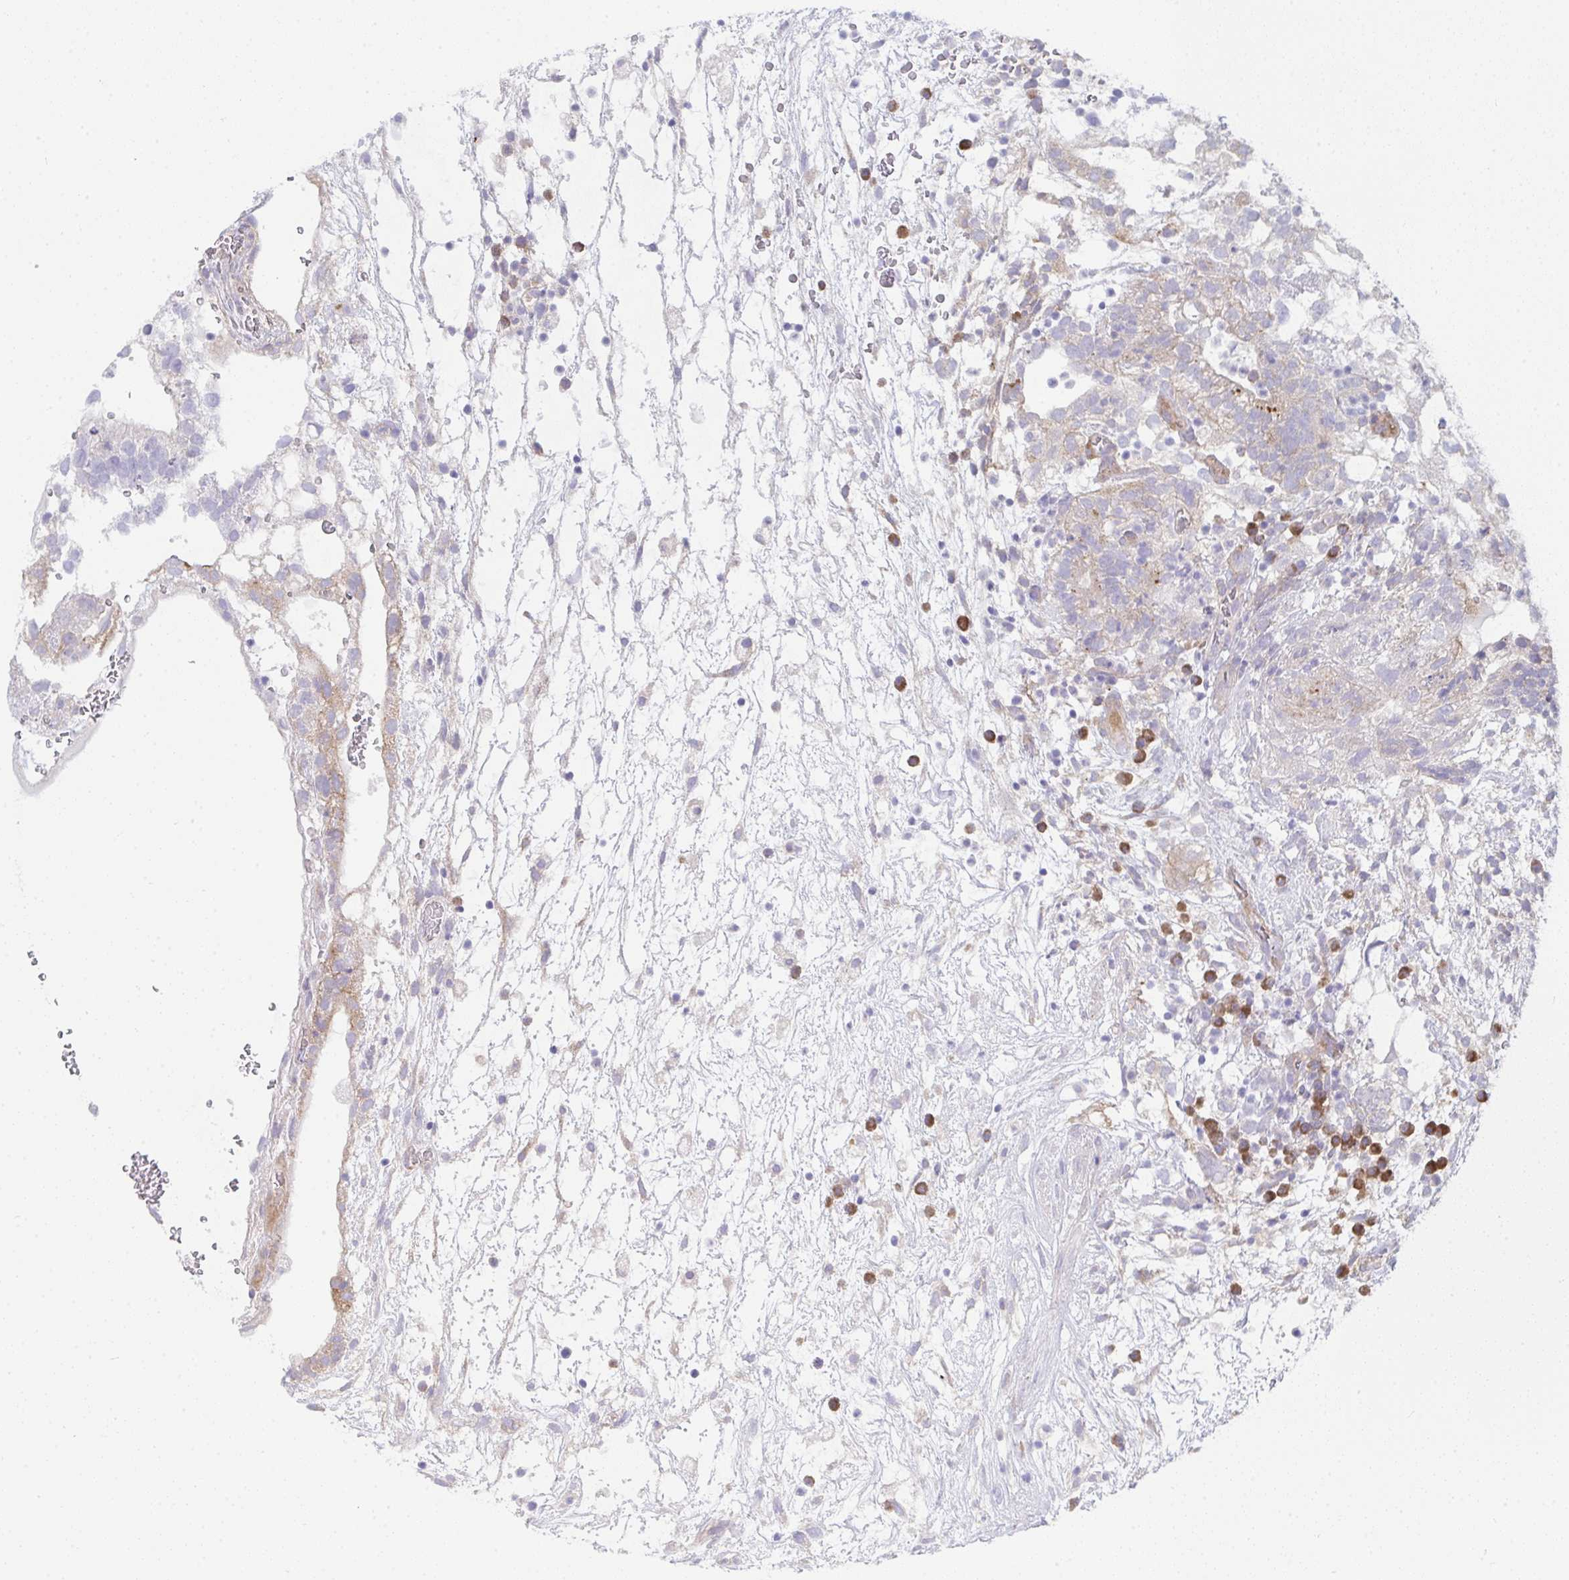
{"staining": {"intensity": "moderate", "quantity": "<25%", "location": "cytoplasmic/membranous"}, "tissue": "testis cancer", "cell_type": "Tumor cells", "image_type": "cancer", "snomed": [{"axis": "morphology", "description": "Normal tissue, NOS"}, {"axis": "morphology", "description": "Carcinoma, Embryonal, NOS"}, {"axis": "topography", "description": "Testis"}], "caption": "Testis cancer stained for a protein shows moderate cytoplasmic/membranous positivity in tumor cells. (IHC, brightfield microscopy, high magnification).", "gene": "GAB1", "patient": {"sex": "male", "age": 32}}